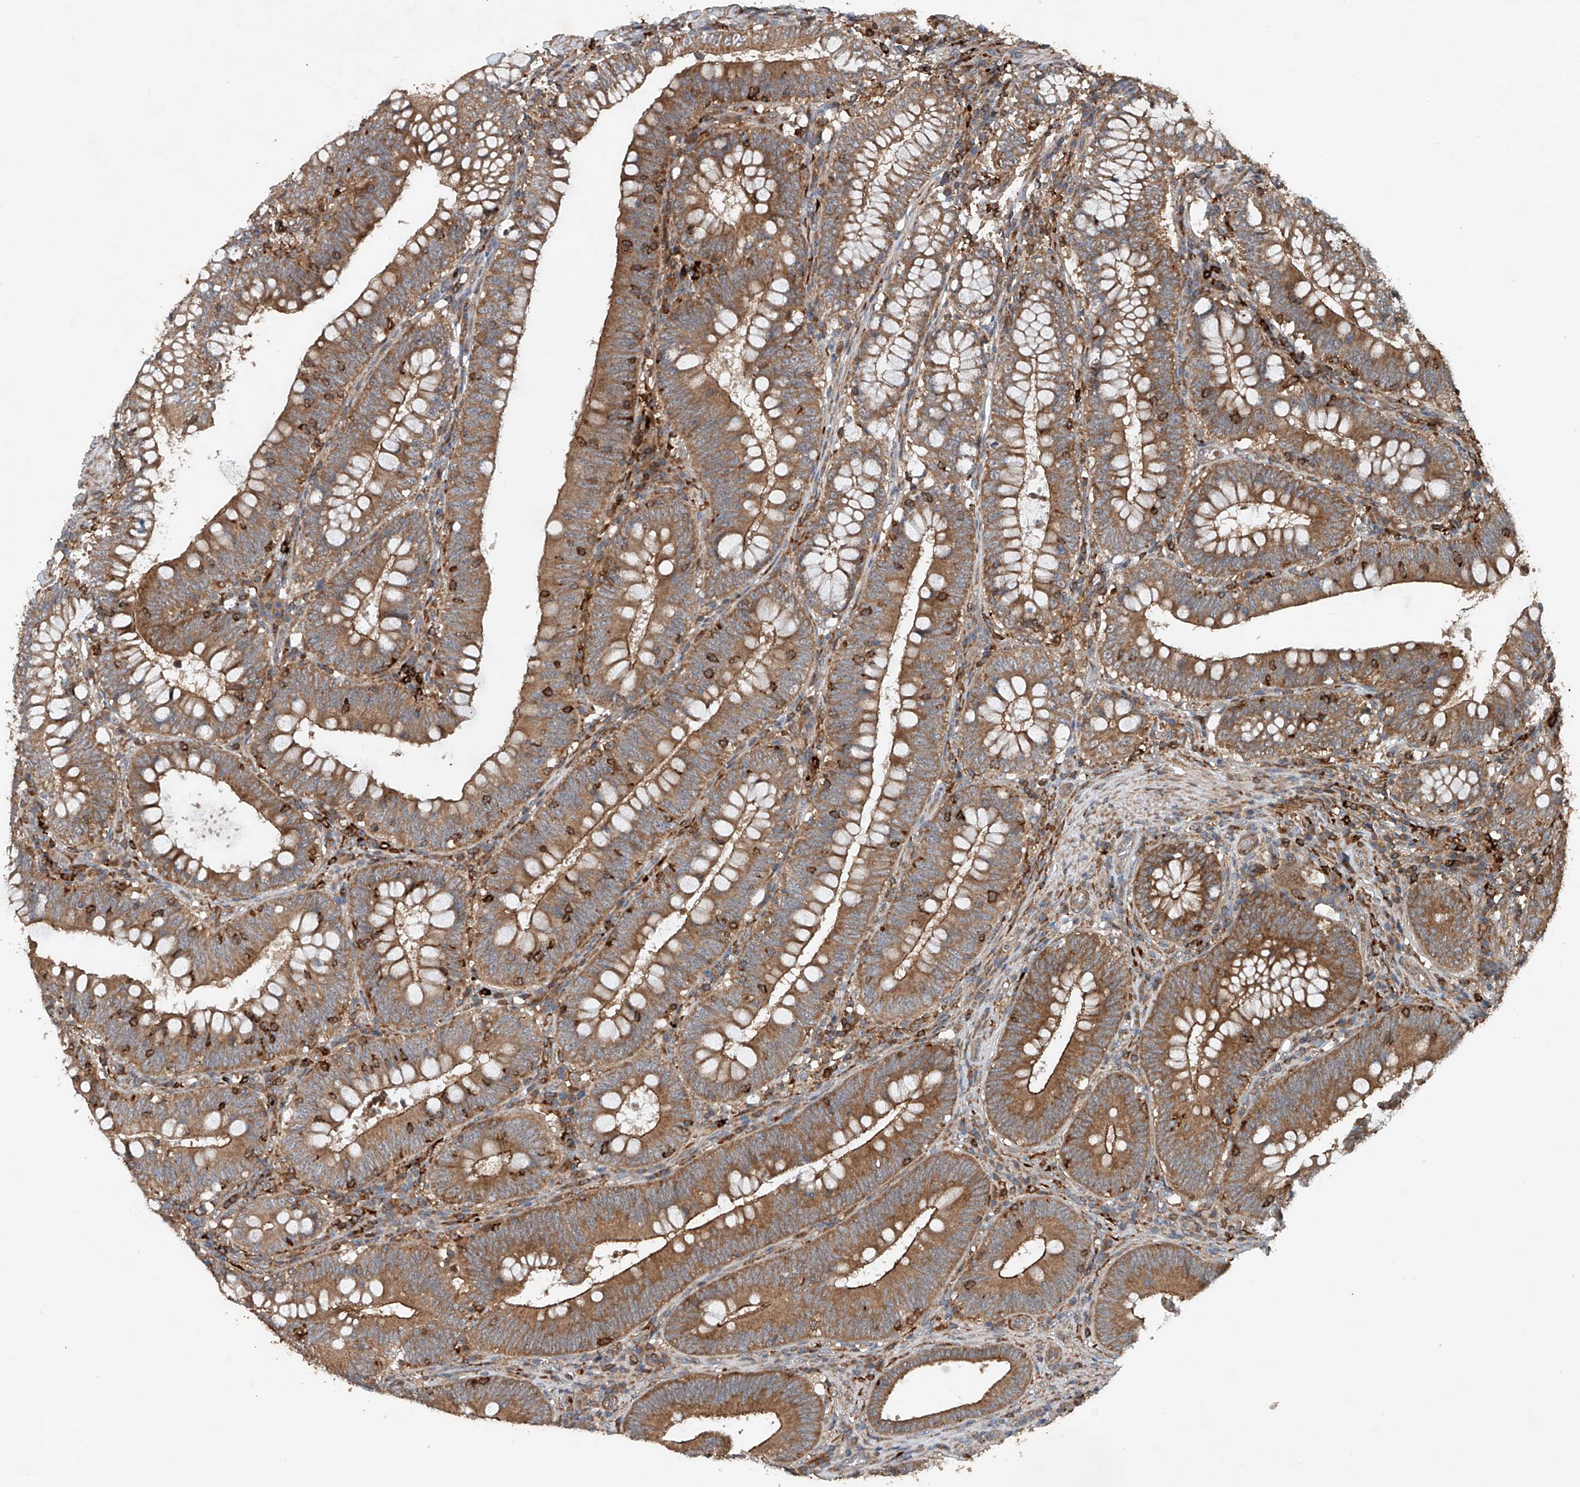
{"staining": {"intensity": "strong", "quantity": ">75%", "location": "cytoplasmic/membranous"}, "tissue": "colorectal cancer", "cell_type": "Tumor cells", "image_type": "cancer", "snomed": [{"axis": "morphology", "description": "Normal tissue, NOS"}, {"axis": "topography", "description": "Colon"}], "caption": "Protein expression by IHC displays strong cytoplasmic/membranous staining in approximately >75% of tumor cells in colorectal cancer. The staining was performed using DAB to visualize the protein expression in brown, while the nuclei were stained in blue with hematoxylin (Magnification: 20x).", "gene": "CEP85L", "patient": {"sex": "female", "age": 82}}